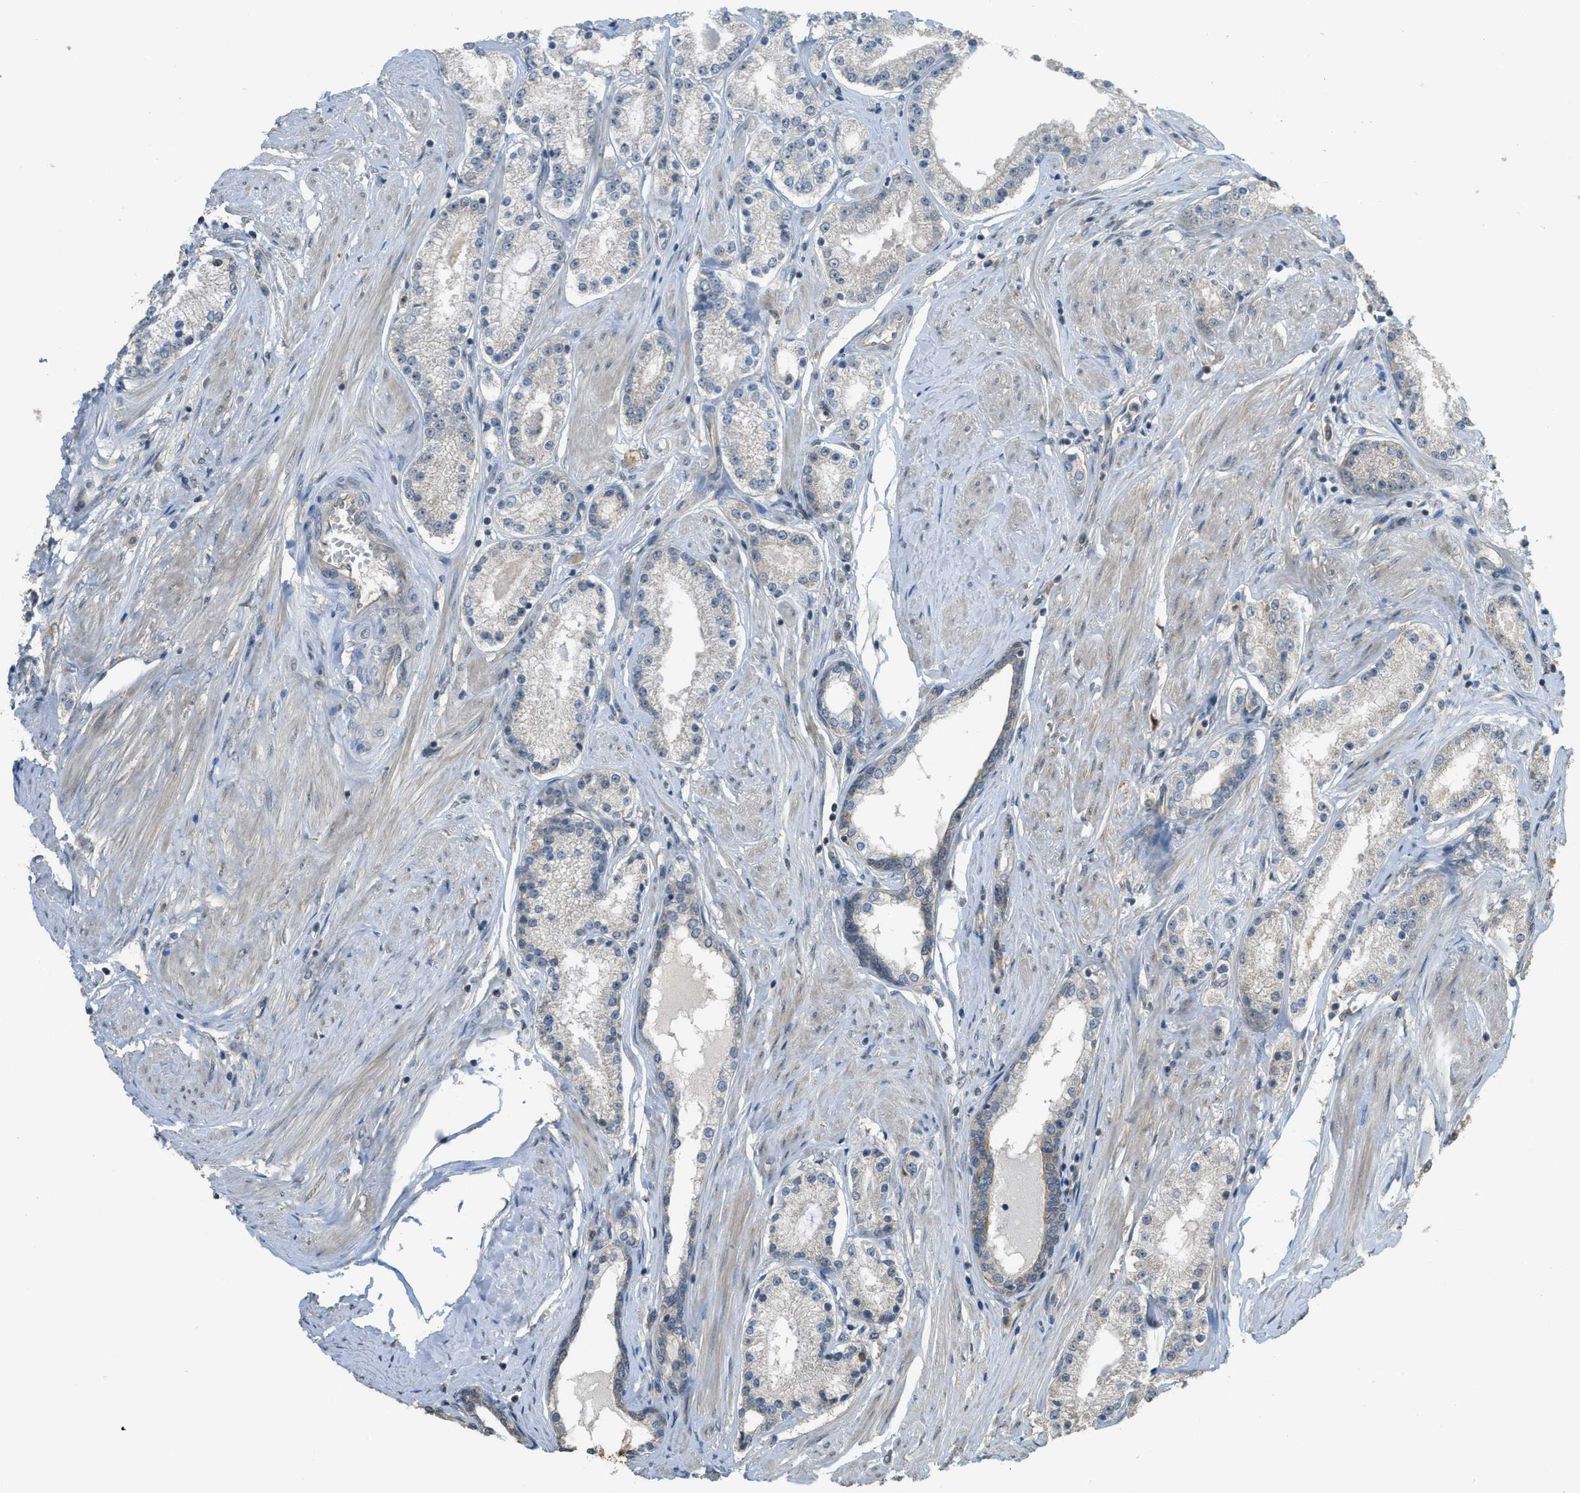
{"staining": {"intensity": "negative", "quantity": "none", "location": "none"}, "tissue": "prostate cancer", "cell_type": "Tumor cells", "image_type": "cancer", "snomed": [{"axis": "morphology", "description": "Adenocarcinoma, Low grade"}, {"axis": "topography", "description": "Prostate"}], "caption": "DAB immunohistochemical staining of human prostate cancer shows no significant staining in tumor cells.", "gene": "IGF2BP2", "patient": {"sex": "male", "age": 63}}